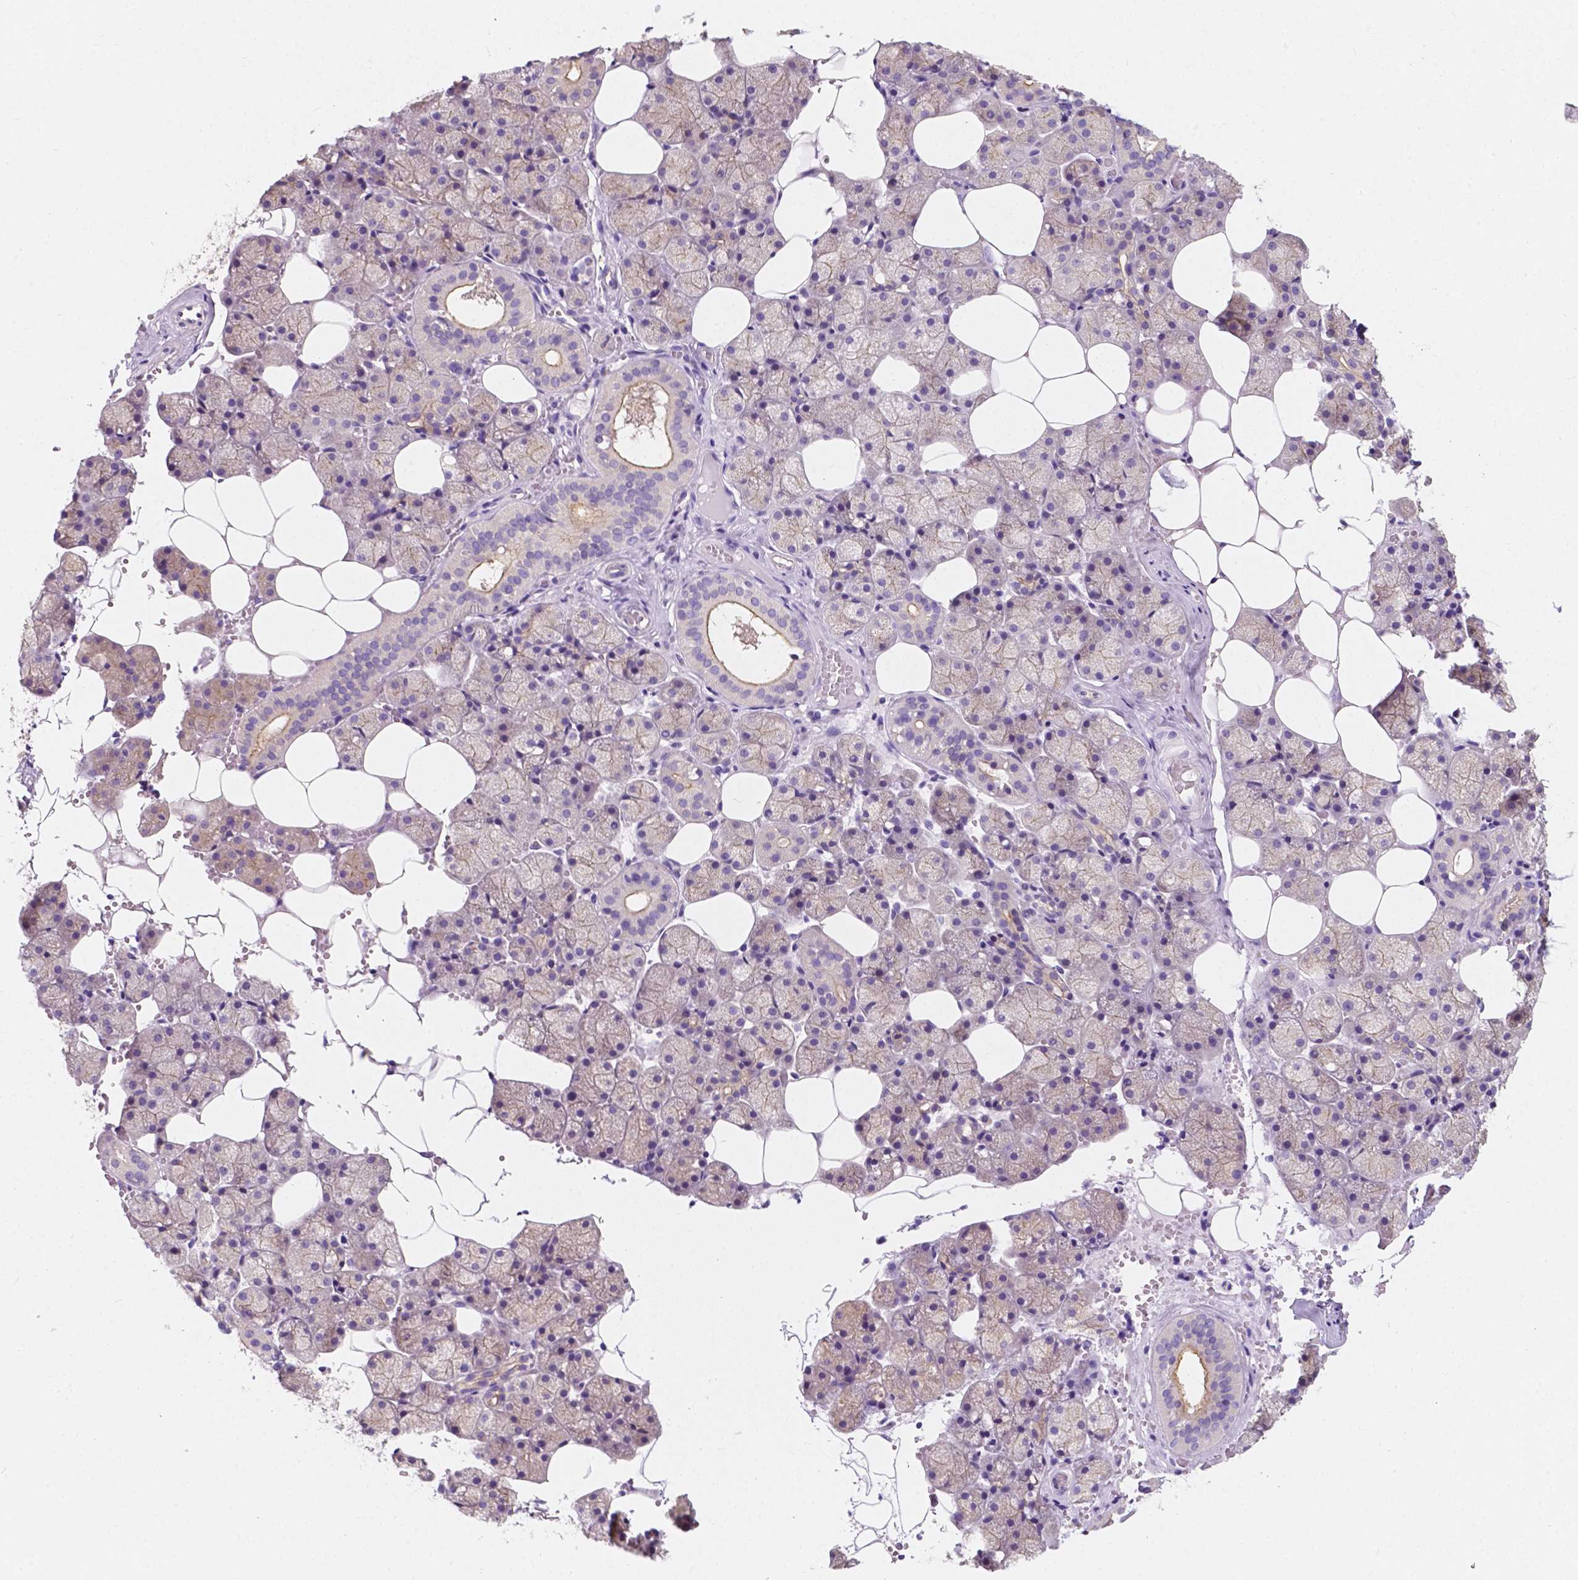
{"staining": {"intensity": "weak", "quantity": "<25%", "location": "cytoplasmic/membranous"}, "tissue": "salivary gland", "cell_type": "Glandular cells", "image_type": "normal", "snomed": [{"axis": "morphology", "description": "Normal tissue, NOS"}, {"axis": "topography", "description": "Salivary gland"}], "caption": "This histopathology image is of unremarkable salivary gland stained with immunohistochemistry (IHC) to label a protein in brown with the nuclei are counter-stained blue. There is no expression in glandular cells. (DAB immunohistochemistry (IHC) visualized using brightfield microscopy, high magnification).", "gene": "SIRT2", "patient": {"sex": "male", "age": 38}}